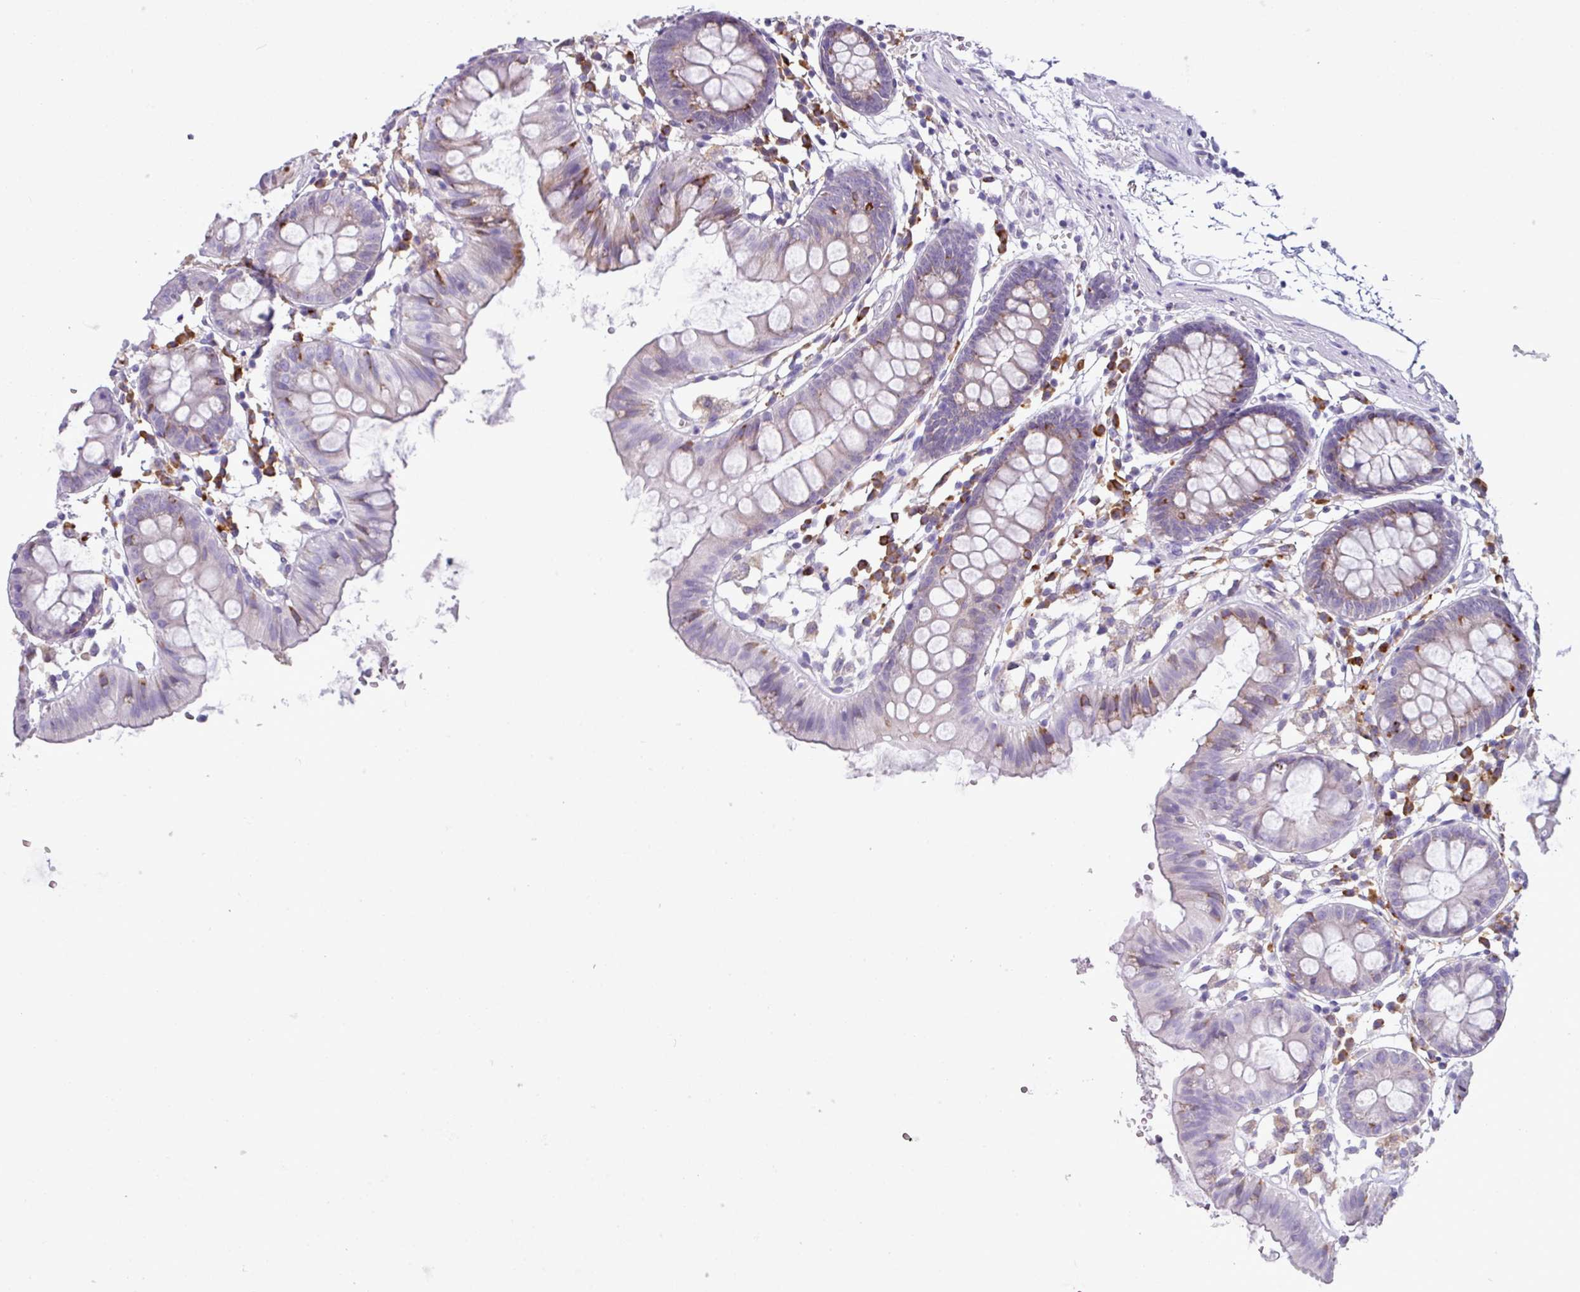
{"staining": {"intensity": "negative", "quantity": "none", "location": "none"}, "tissue": "colon", "cell_type": "Endothelial cells", "image_type": "normal", "snomed": [{"axis": "morphology", "description": "Normal tissue, NOS"}, {"axis": "topography", "description": "Colon"}], "caption": "DAB (3,3'-diaminobenzidine) immunohistochemical staining of benign human colon exhibits no significant staining in endothelial cells.", "gene": "RGS21", "patient": {"sex": "female", "age": 84}}